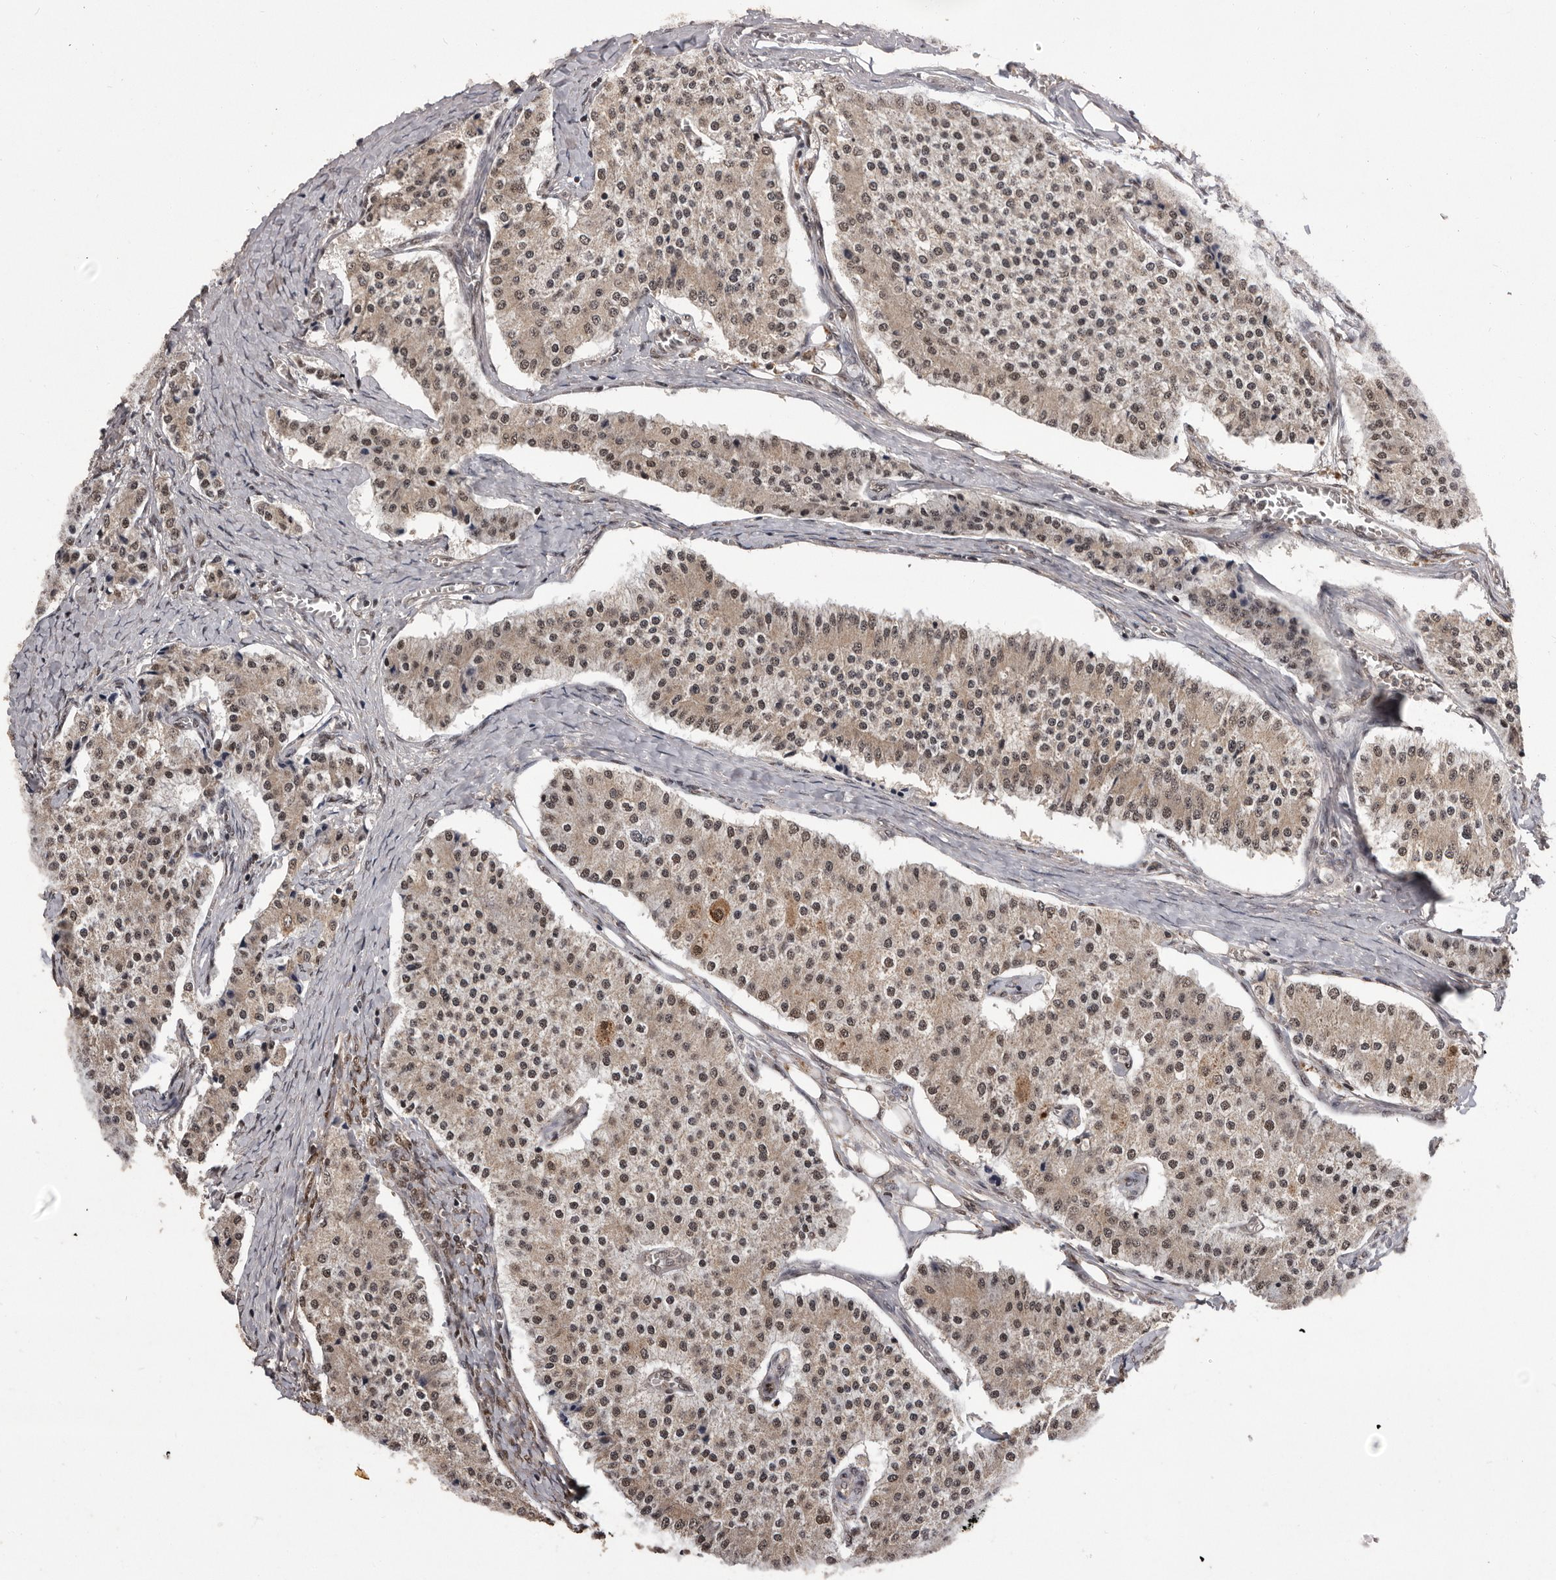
{"staining": {"intensity": "weak", "quantity": ">75%", "location": "cytoplasmic/membranous,nuclear"}, "tissue": "carcinoid", "cell_type": "Tumor cells", "image_type": "cancer", "snomed": [{"axis": "morphology", "description": "Carcinoid, malignant, NOS"}, {"axis": "topography", "description": "Colon"}], "caption": "Brown immunohistochemical staining in human malignant carcinoid demonstrates weak cytoplasmic/membranous and nuclear expression in about >75% of tumor cells.", "gene": "VPS37A", "patient": {"sex": "female", "age": 52}}